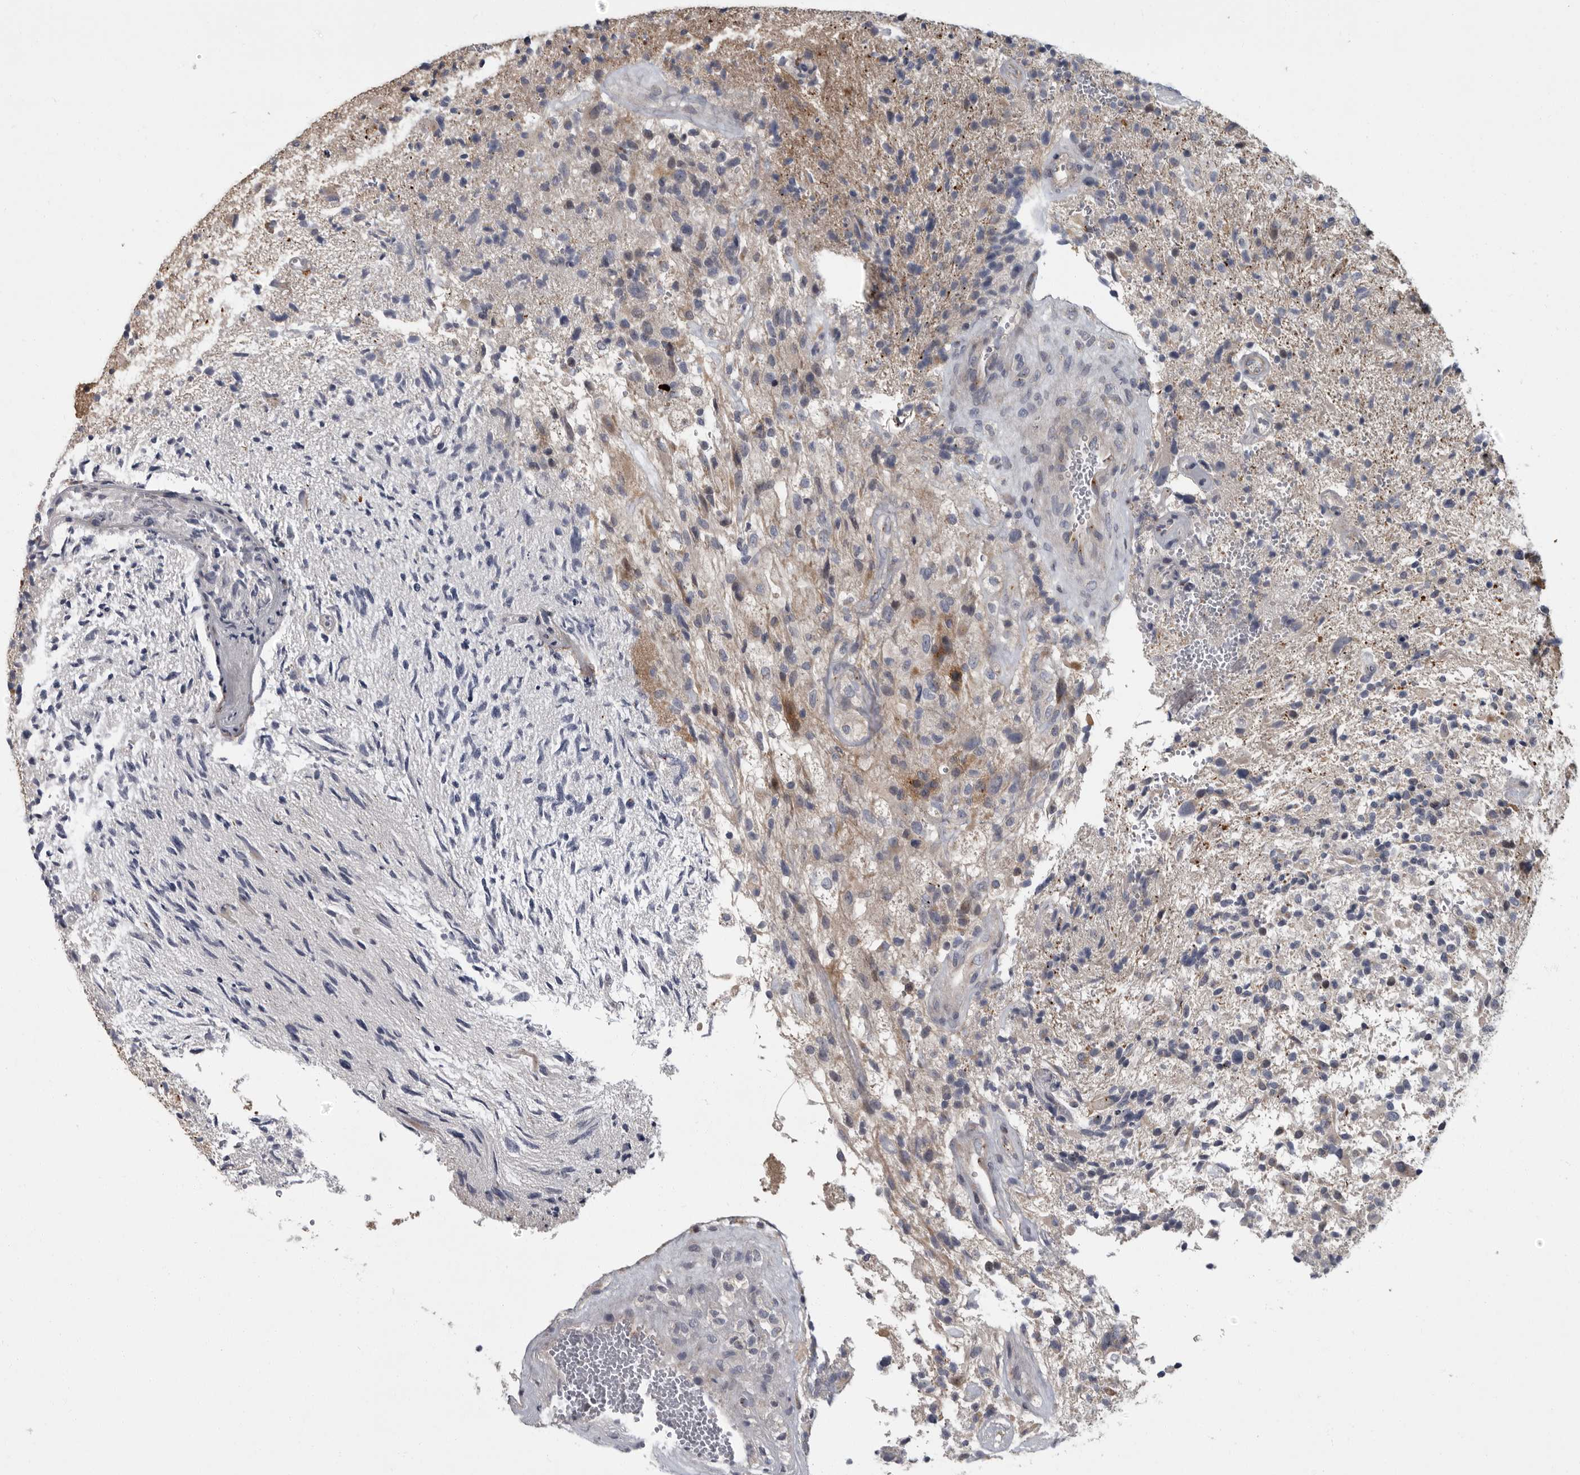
{"staining": {"intensity": "negative", "quantity": "none", "location": "none"}, "tissue": "glioma", "cell_type": "Tumor cells", "image_type": "cancer", "snomed": [{"axis": "morphology", "description": "Glioma, malignant, High grade"}, {"axis": "topography", "description": "Brain"}], "caption": "Immunohistochemical staining of human malignant high-grade glioma demonstrates no significant expression in tumor cells. Nuclei are stained in blue.", "gene": "PDE7A", "patient": {"sex": "male", "age": 72}}